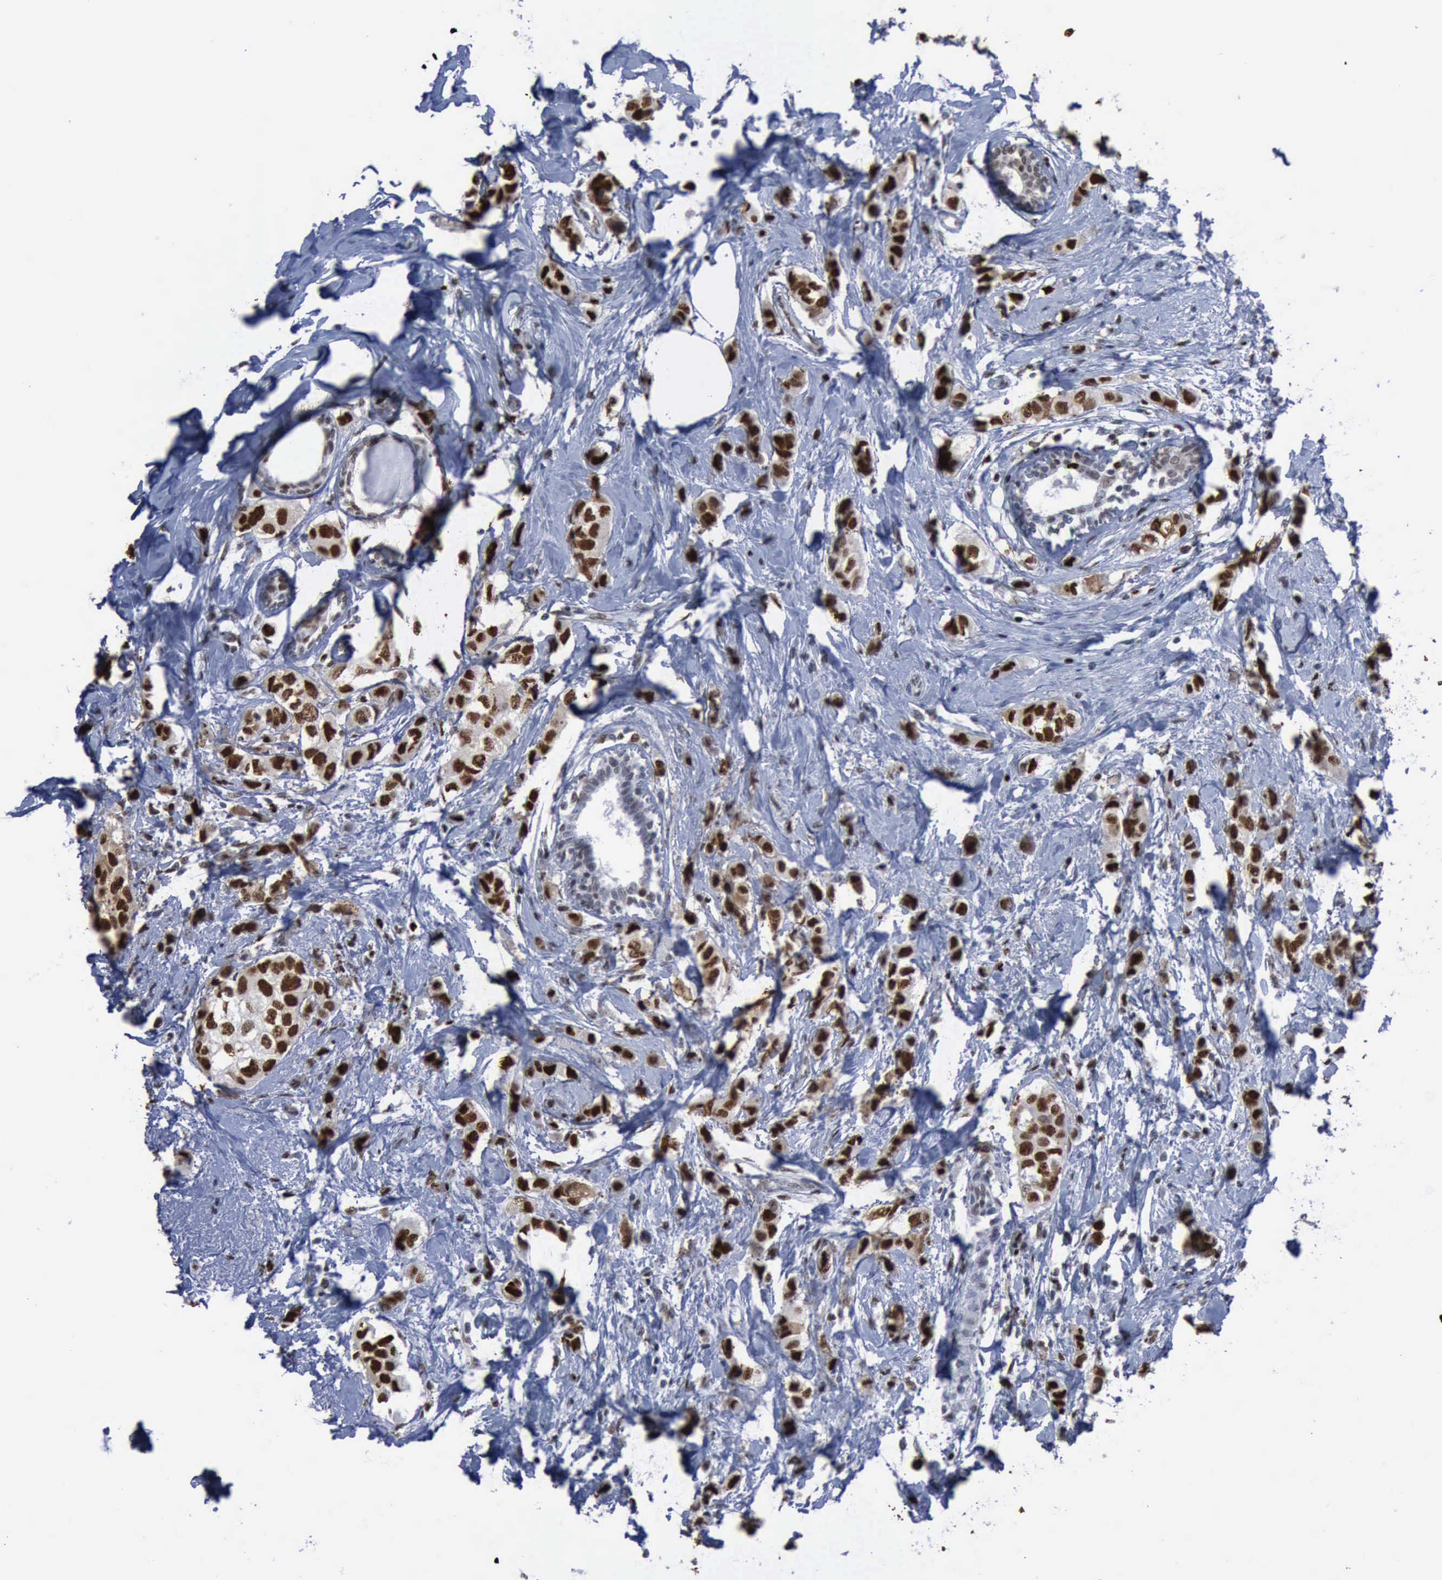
{"staining": {"intensity": "strong", "quantity": ">75%", "location": "nuclear"}, "tissue": "breast cancer", "cell_type": "Tumor cells", "image_type": "cancer", "snomed": [{"axis": "morphology", "description": "Normal tissue, NOS"}, {"axis": "morphology", "description": "Duct carcinoma"}, {"axis": "topography", "description": "Breast"}], "caption": "This histopathology image reveals immunohistochemistry (IHC) staining of human breast invasive ductal carcinoma, with high strong nuclear staining in about >75% of tumor cells.", "gene": "PCNA", "patient": {"sex": "female", "age": 50}}